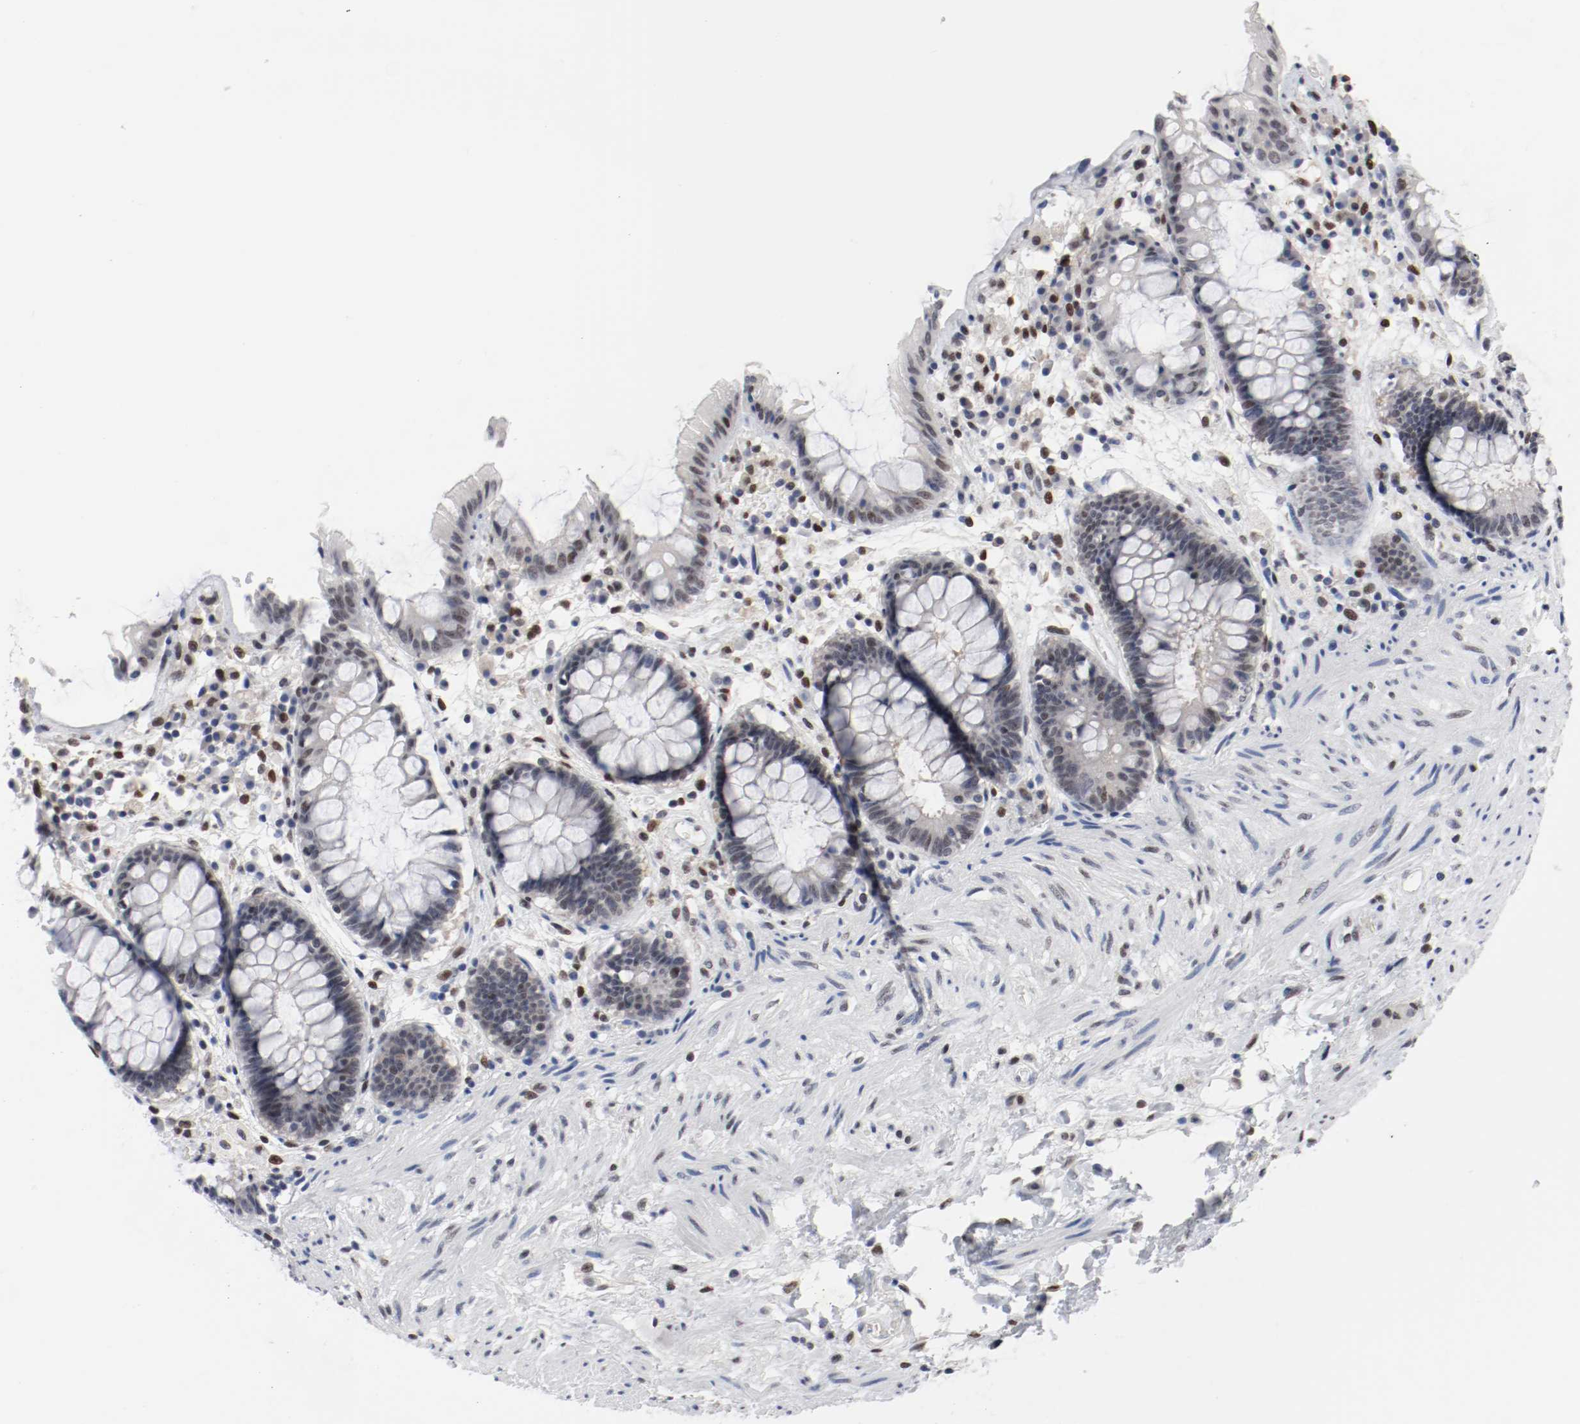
{"staining": {"intensity": "weak", "quantity": ">75%", "location": "nuclear"}, "tissue": "rectum", "cell_type": "Glandular cells", "image_type": "normal", "snomed": [{"axis": "morphology", "description": "Normal tissue, NOS"}, {"axis": "topography", "description": "Rectum"}], "caption": "High-power microscopy captured an IHC histopathology image of normal rectum, revealing weak nuclear staining in approximately >75% of glandular cells. Using DAB (brown) and hematoxylin (blue) stains, captured at high magnification using brightfield microscopy.", "gene": "ARNT", "patient": {"sex": "female", "age": 46}}